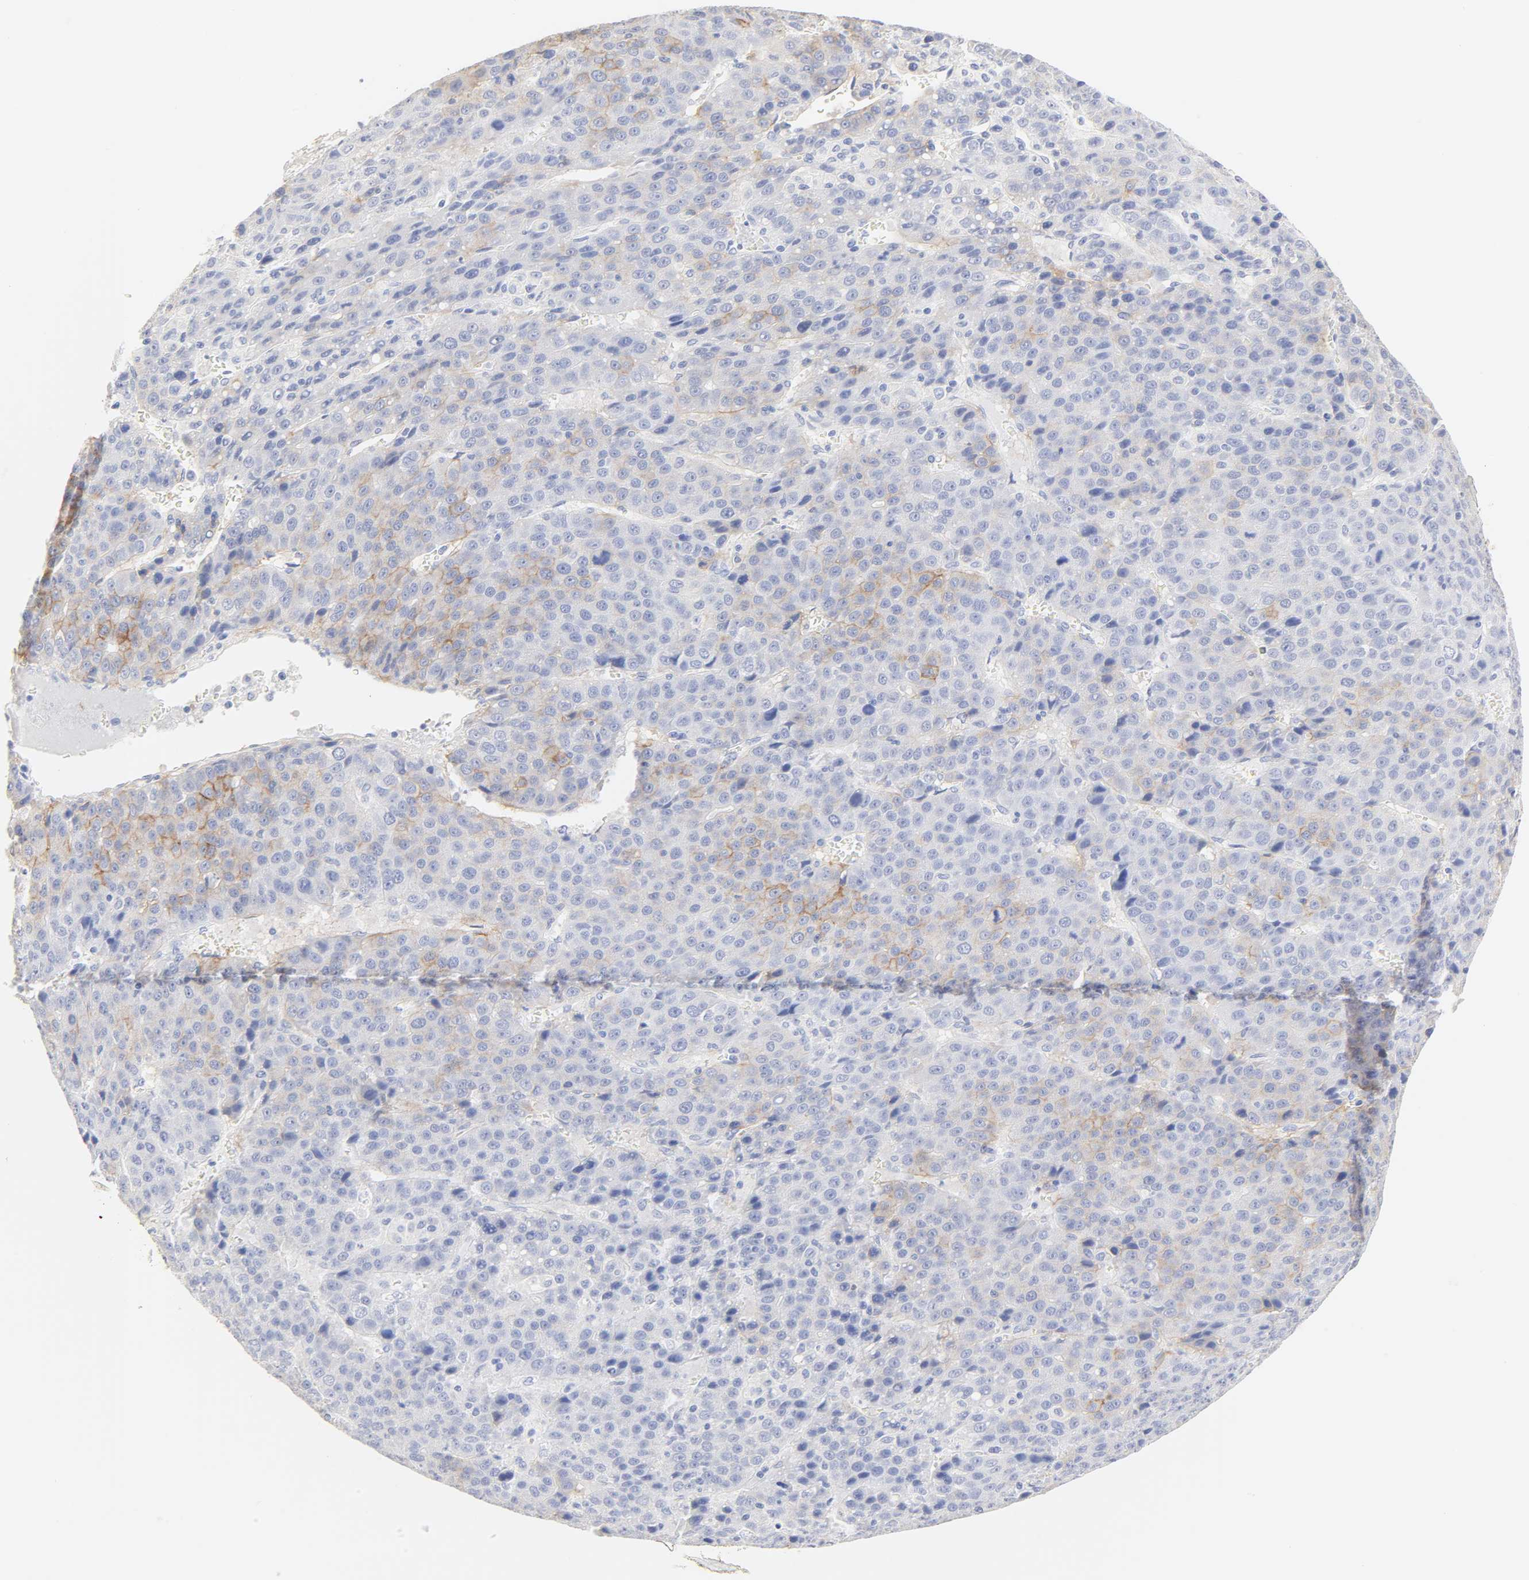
{"staining": {"intensity": "moderate", "quantity": "<25%", "location": "cytoplasmic/membranous"}, "tissue": "liver cancer", "cell_type": "Tumor cells", "image_type": "cancer", "snomed": [{"axis": "morphology", "description": "Carcinoma, Hepatocellular, NOS"}, {"axis": "topography", "description": "Liver"}], "caption": "DAB immunohistochemical staining of liver cancer (hepatocellular carcinoma) reveals moderate cytoplasmic/membranous protein positivity in approximately <25% of tumor cells.", "gene": "SLCO1B3", "patient": {"sex": "female", "age": 53}}